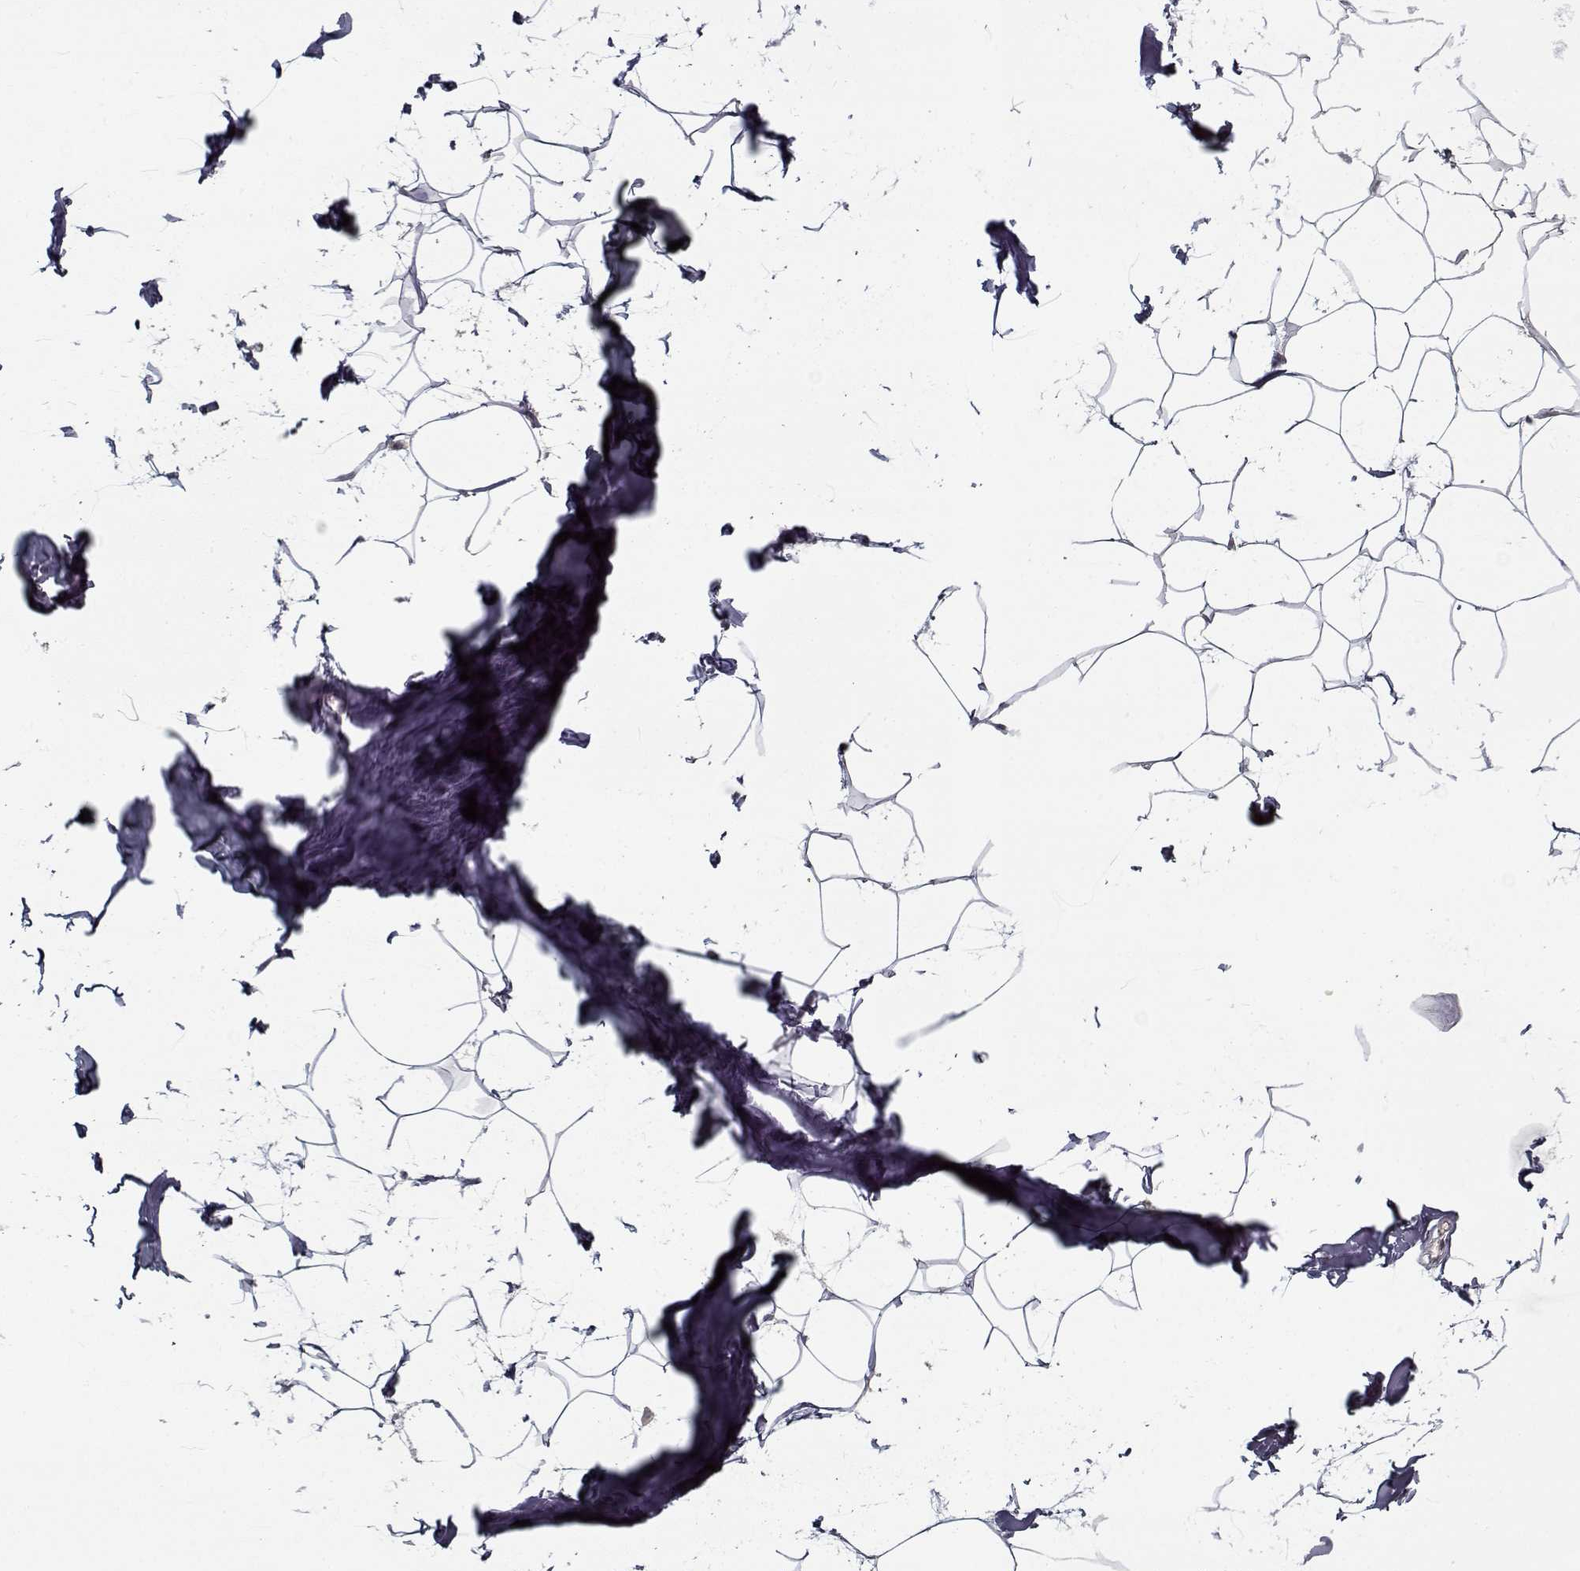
{"staining": {"intensity": "negative", "quantity": "none", "location": "none"}, "tissue": "breast", "cell_type": "Adipocytes", "image_type": "normal", "snomed": [{"axis": "morphology", "description": "Normal tissue, NOS"}, {"axis": "topography", "description": "Breast"}], "caption": "IHC of unremarkable human breast reveals no positivity in adipocytes. (Stains: DAB (3,3'-diaminobenzidine) IHC with hematoxylin counter stain, Microscopy: brightfield microscopy at high magnification).", "gene": "LAMA2", "patient": {"sex": "female", "age": 32}}